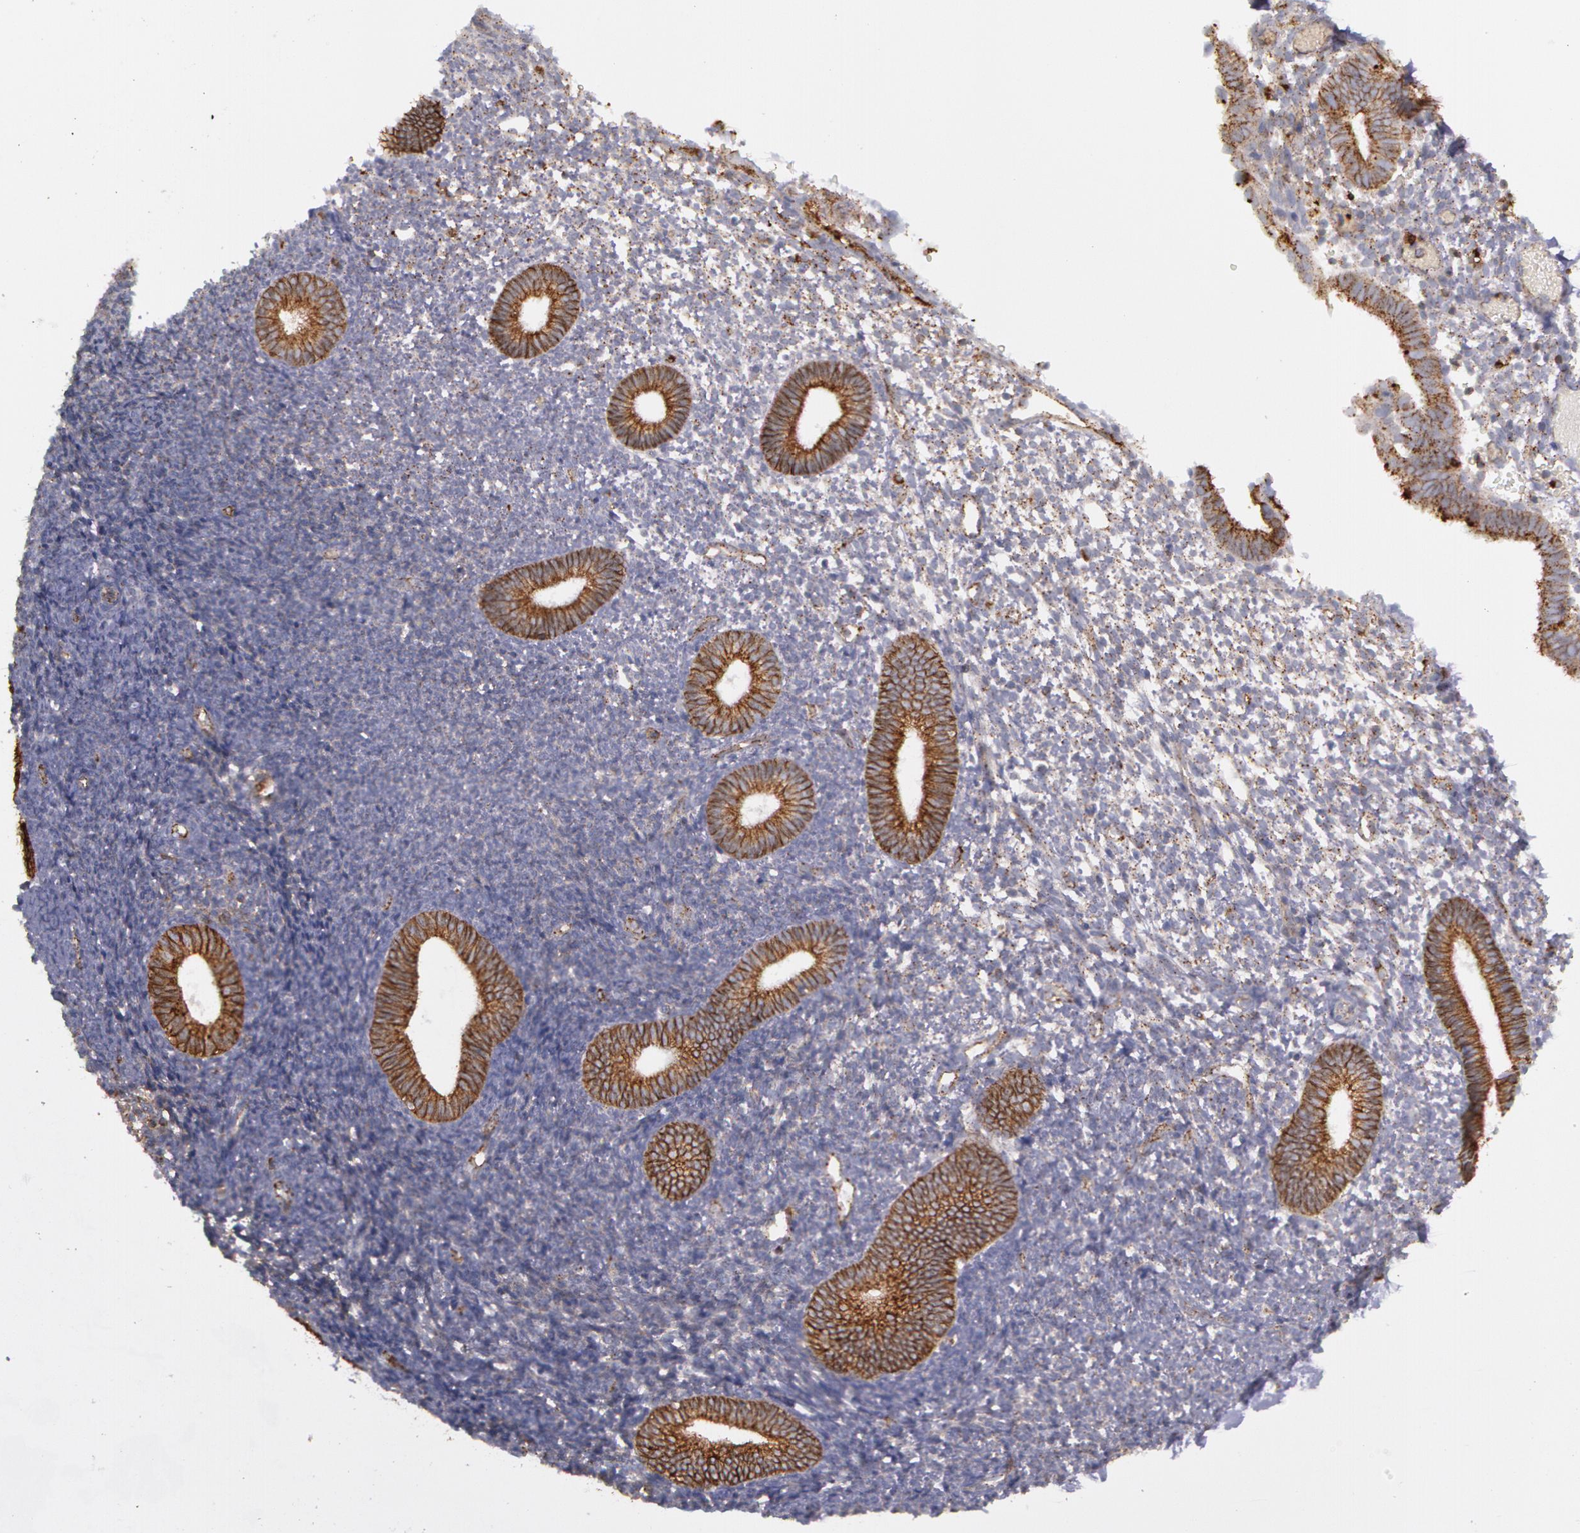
{"staining": {"intensity": "weak", "quantity": "25%-75%", "location": "cytoplasmic/membranous"}, "tissue": "endometrium", "cell_type": "Cells in endometrial stroma", "image_type": "normal", "snomed": [{"axis": "morphology", "description": "Normal tissue, NOS"}, {"axis": "topography", "description": "Smooth muscle"}, {"axis": "topography", "description": "Endometrium"}], "caption": "Weak cytoplasmic/membranous protein positivity is appreciated in about 25%-75% of cells in endometrial stroma in endometrium. The staining is performed using DAB brown chromogen to label protein expression. The nuclei are counter-stained blue using hematoxylin.", "gene": "FLOT2", "patient": {"sex": "female", "age": 57}}